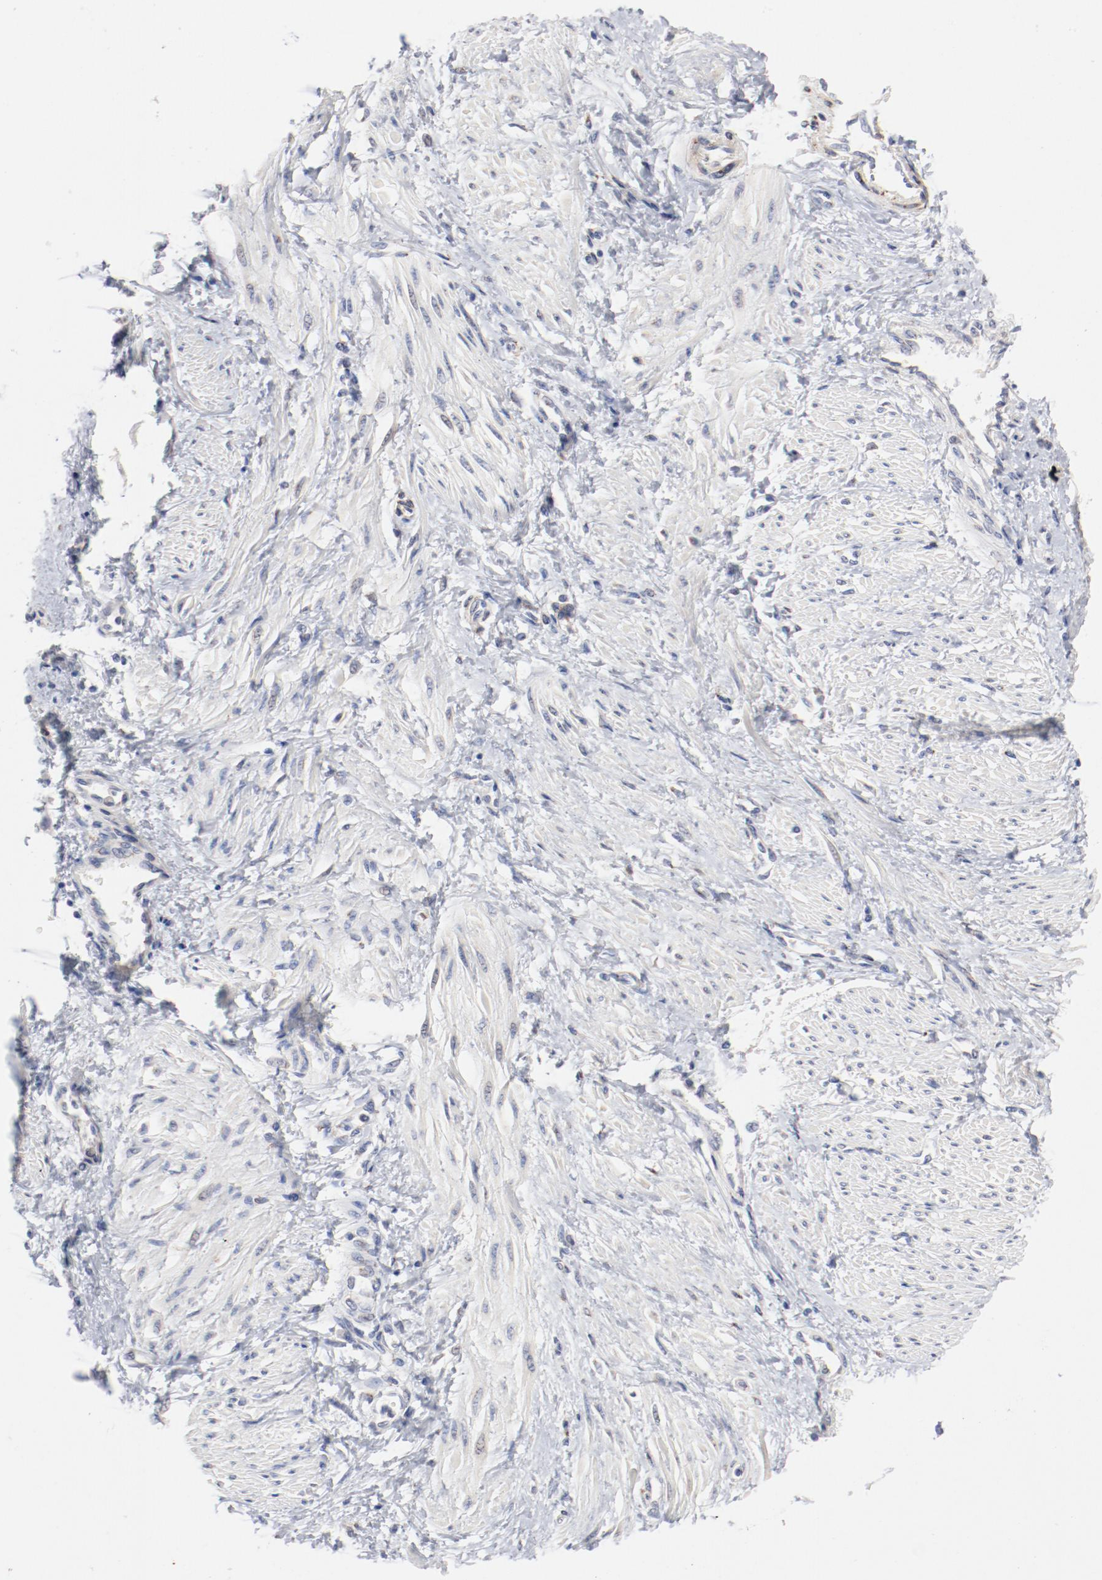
{"staining": {"intensity": "negative", "quantity": "none", "location": "none"}, "tissue": "smooth muscle", "cell_type": "Smooth muscle cells", "image_type": "normal", "snomed": [{"axis": "morphology", "description": "Normal tissue, NOS"}, {"axis": "topography", "description": "Smooth muscle"}, {"axis": "topography", "description": "Uterus"}], "caption": "Histopathology image shows no protein expression in smooth muscle cells of benign smooth muscle.", "gene": "AK7", "patient": {"sex": "female", "age": 39}}